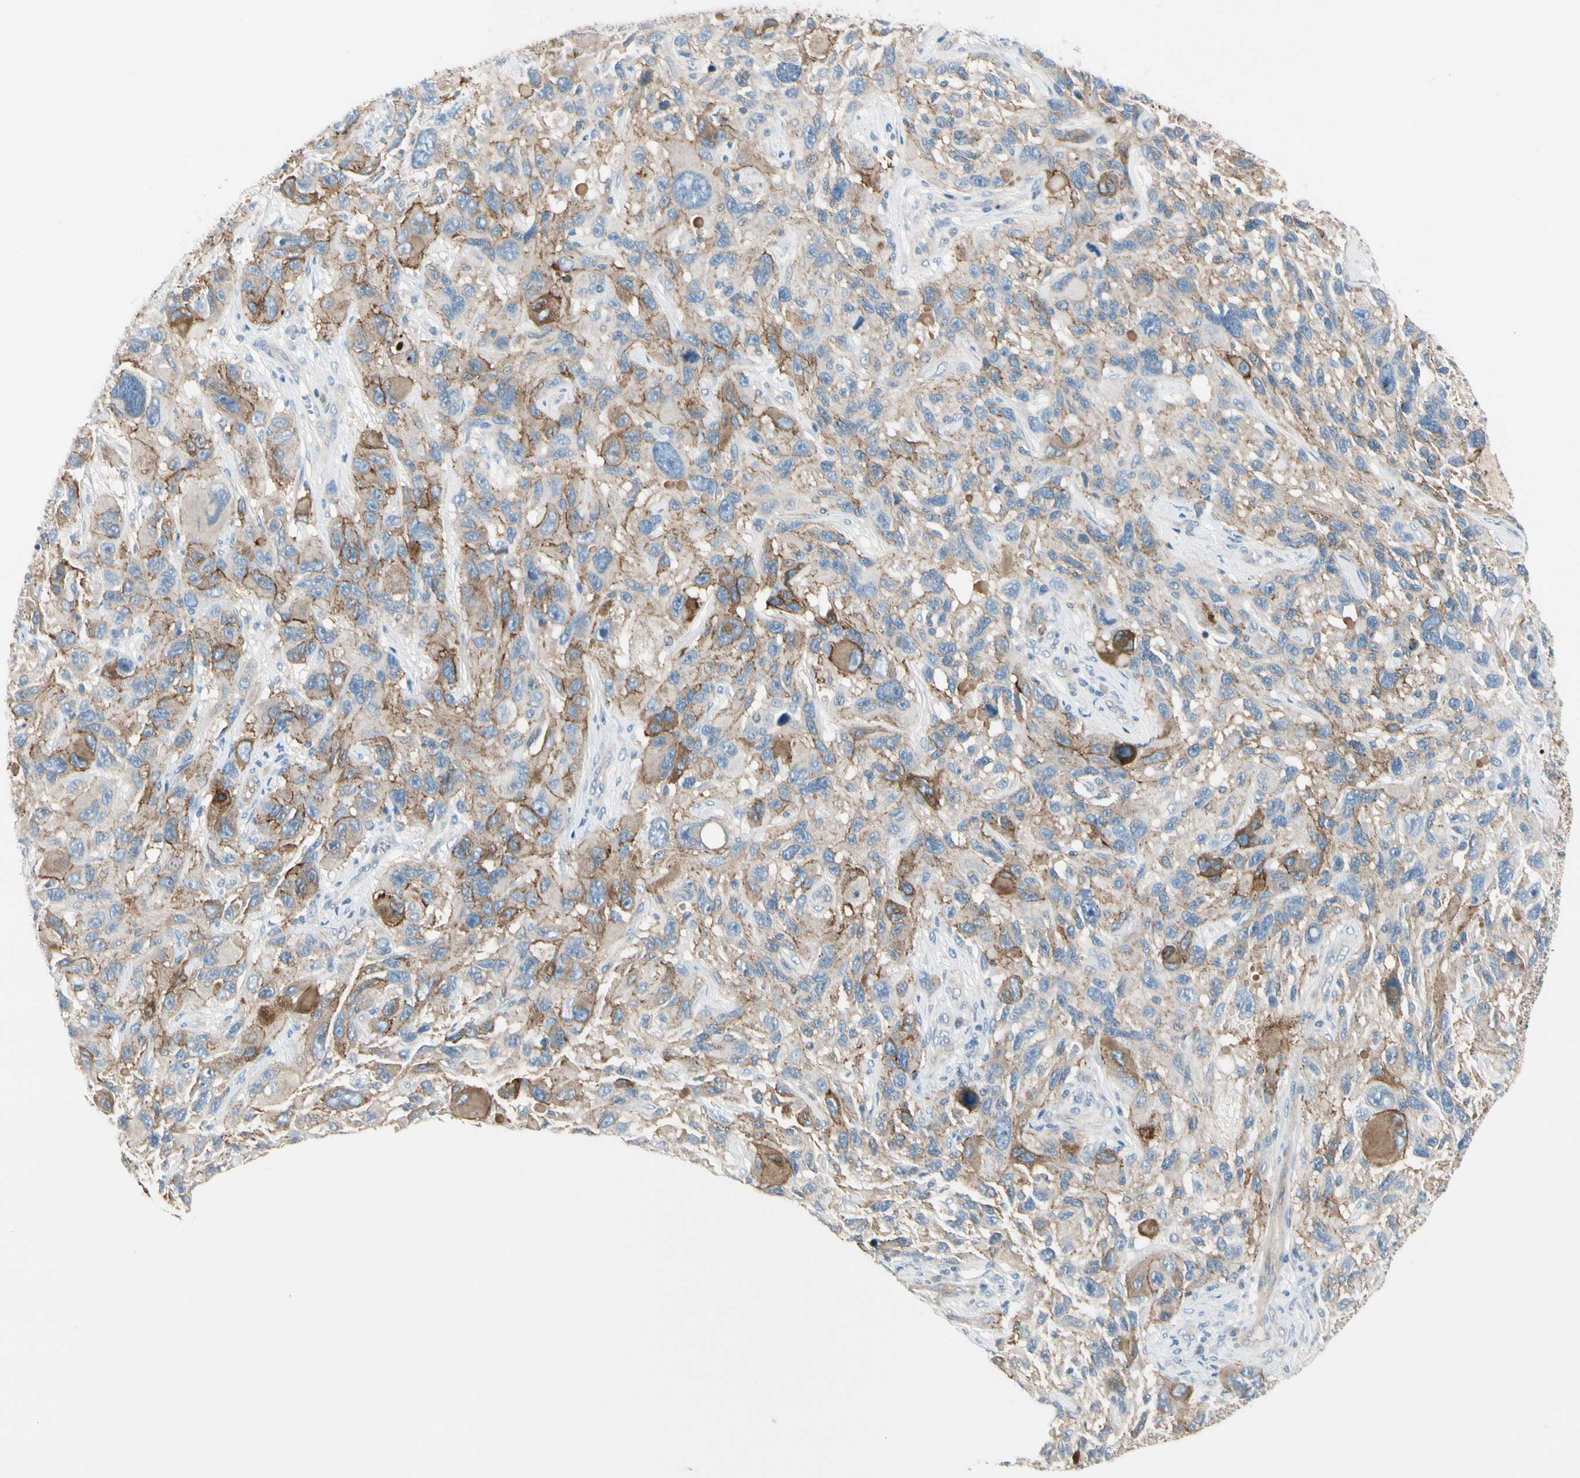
{"staining": {"intensity": "weak", "quantity": ">75%", "location": "cytoplasmic/membranous"}, "tissue": "melanoma", "cell_type": "Tumor cells", "image_type": "cancer", "snomed": [{"axis": "morphology", "description": "Malignant melanoma, NOS"}, {"axis": "topography", "description": "Skin"}], "caption": "The photomicrograph displays immunohistochemical staining of melanoma. There is weak cytoplasmic/membranous staining is appreciated in about >75% of tumor cells.", "gene": "ITGA3", "patient": {"sex": "male", "age": 53}}